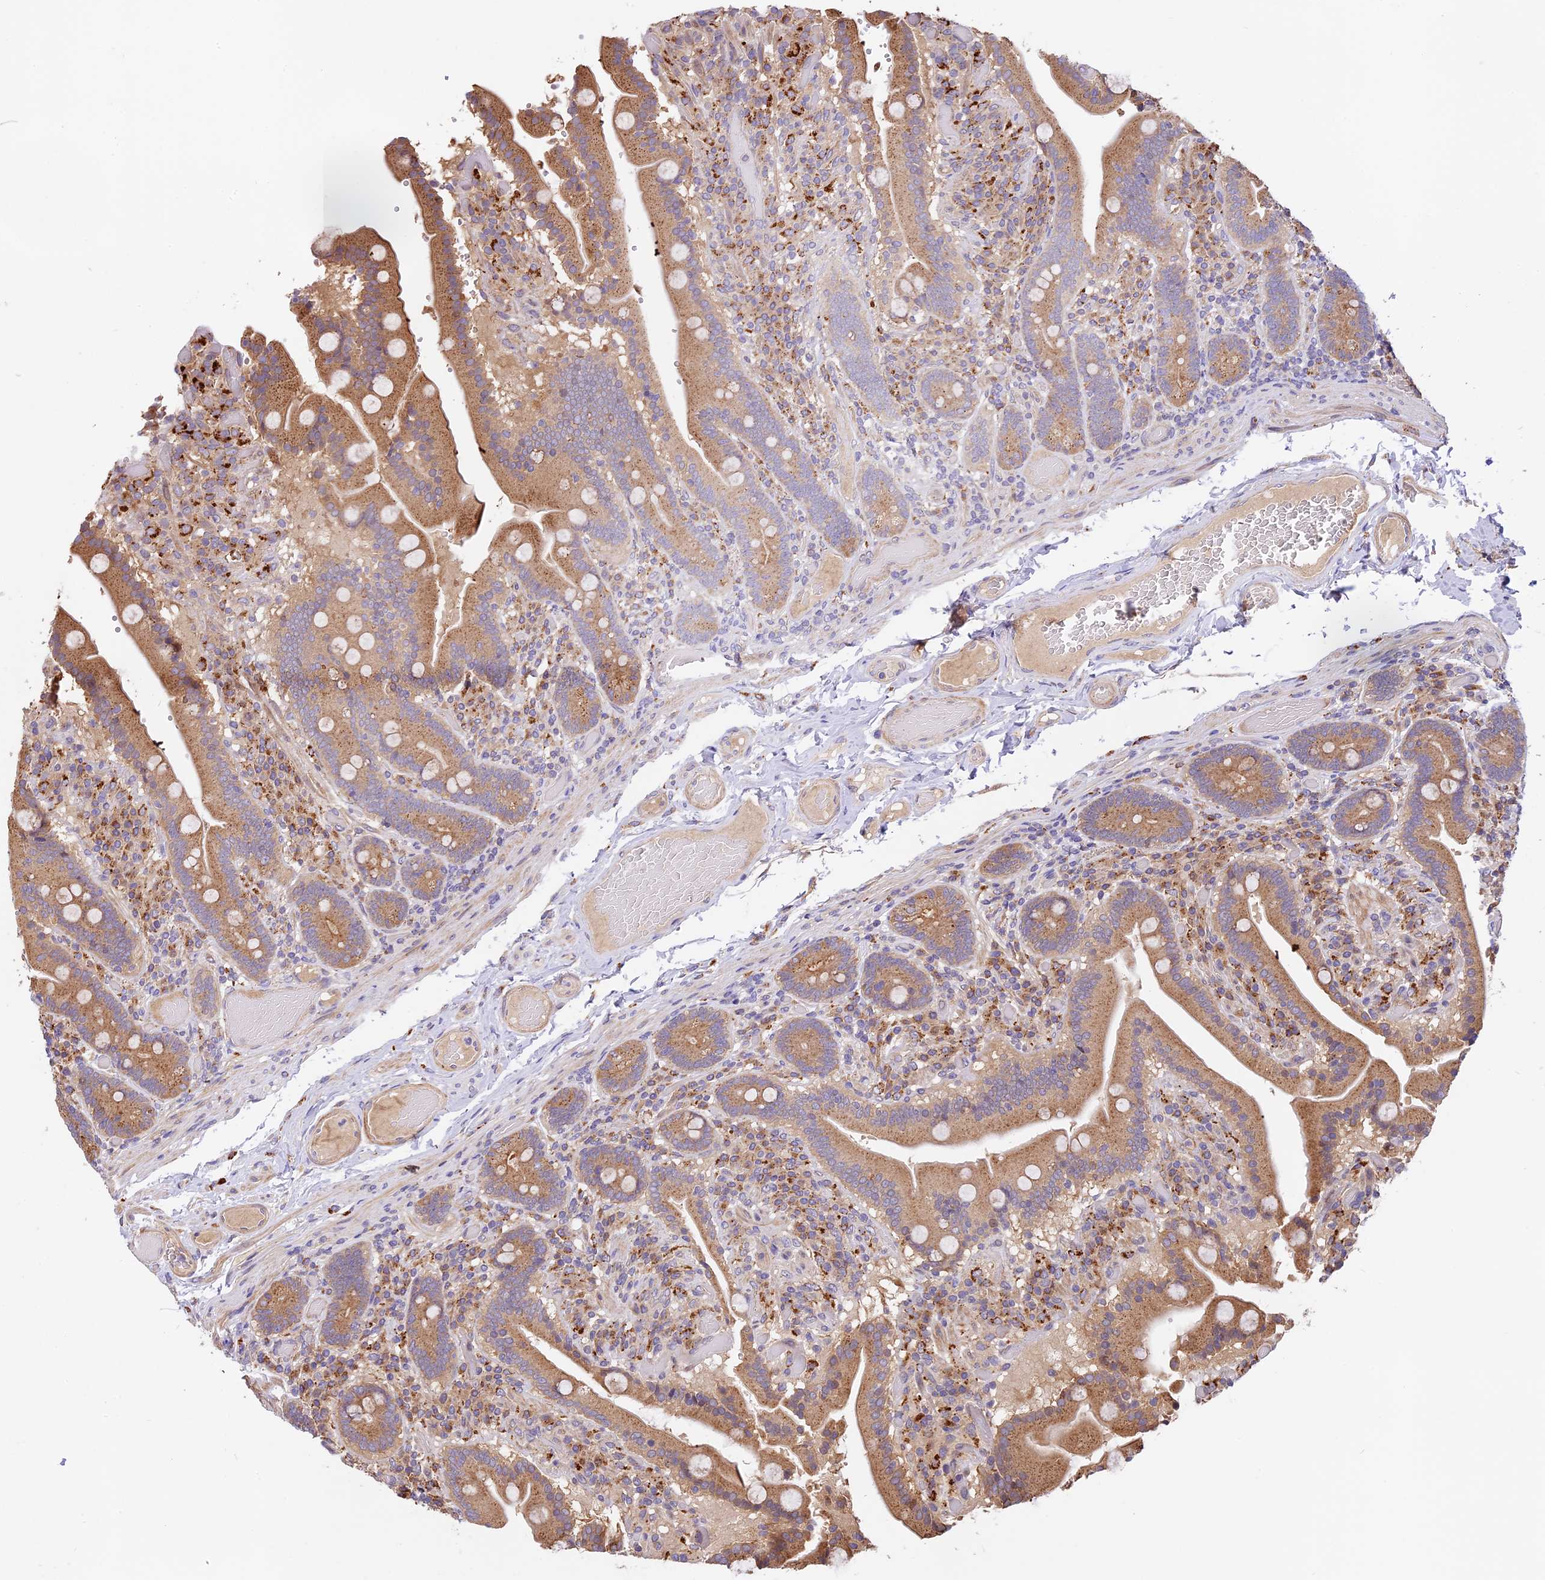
{"staining": {"intensity": "moderate", "quantity": ">75%", "location": "cytoplasmic/membranous"}, "tissue": "duodenum", "cell_type": "Glandular cells", "image_type": "normal", "snomed": [{"axis": "morphology", "description": "Normal tissue, NOS"}, {"axis": "topography", "description": "Duodenum"}], "caption": "Protein staining of unremarkable duodenum shows moderate cytoplasmic/membranous staining in about >75% of glandular cells.", "gene": "COPE", "patient": {"sex": "female", "age": 62}}